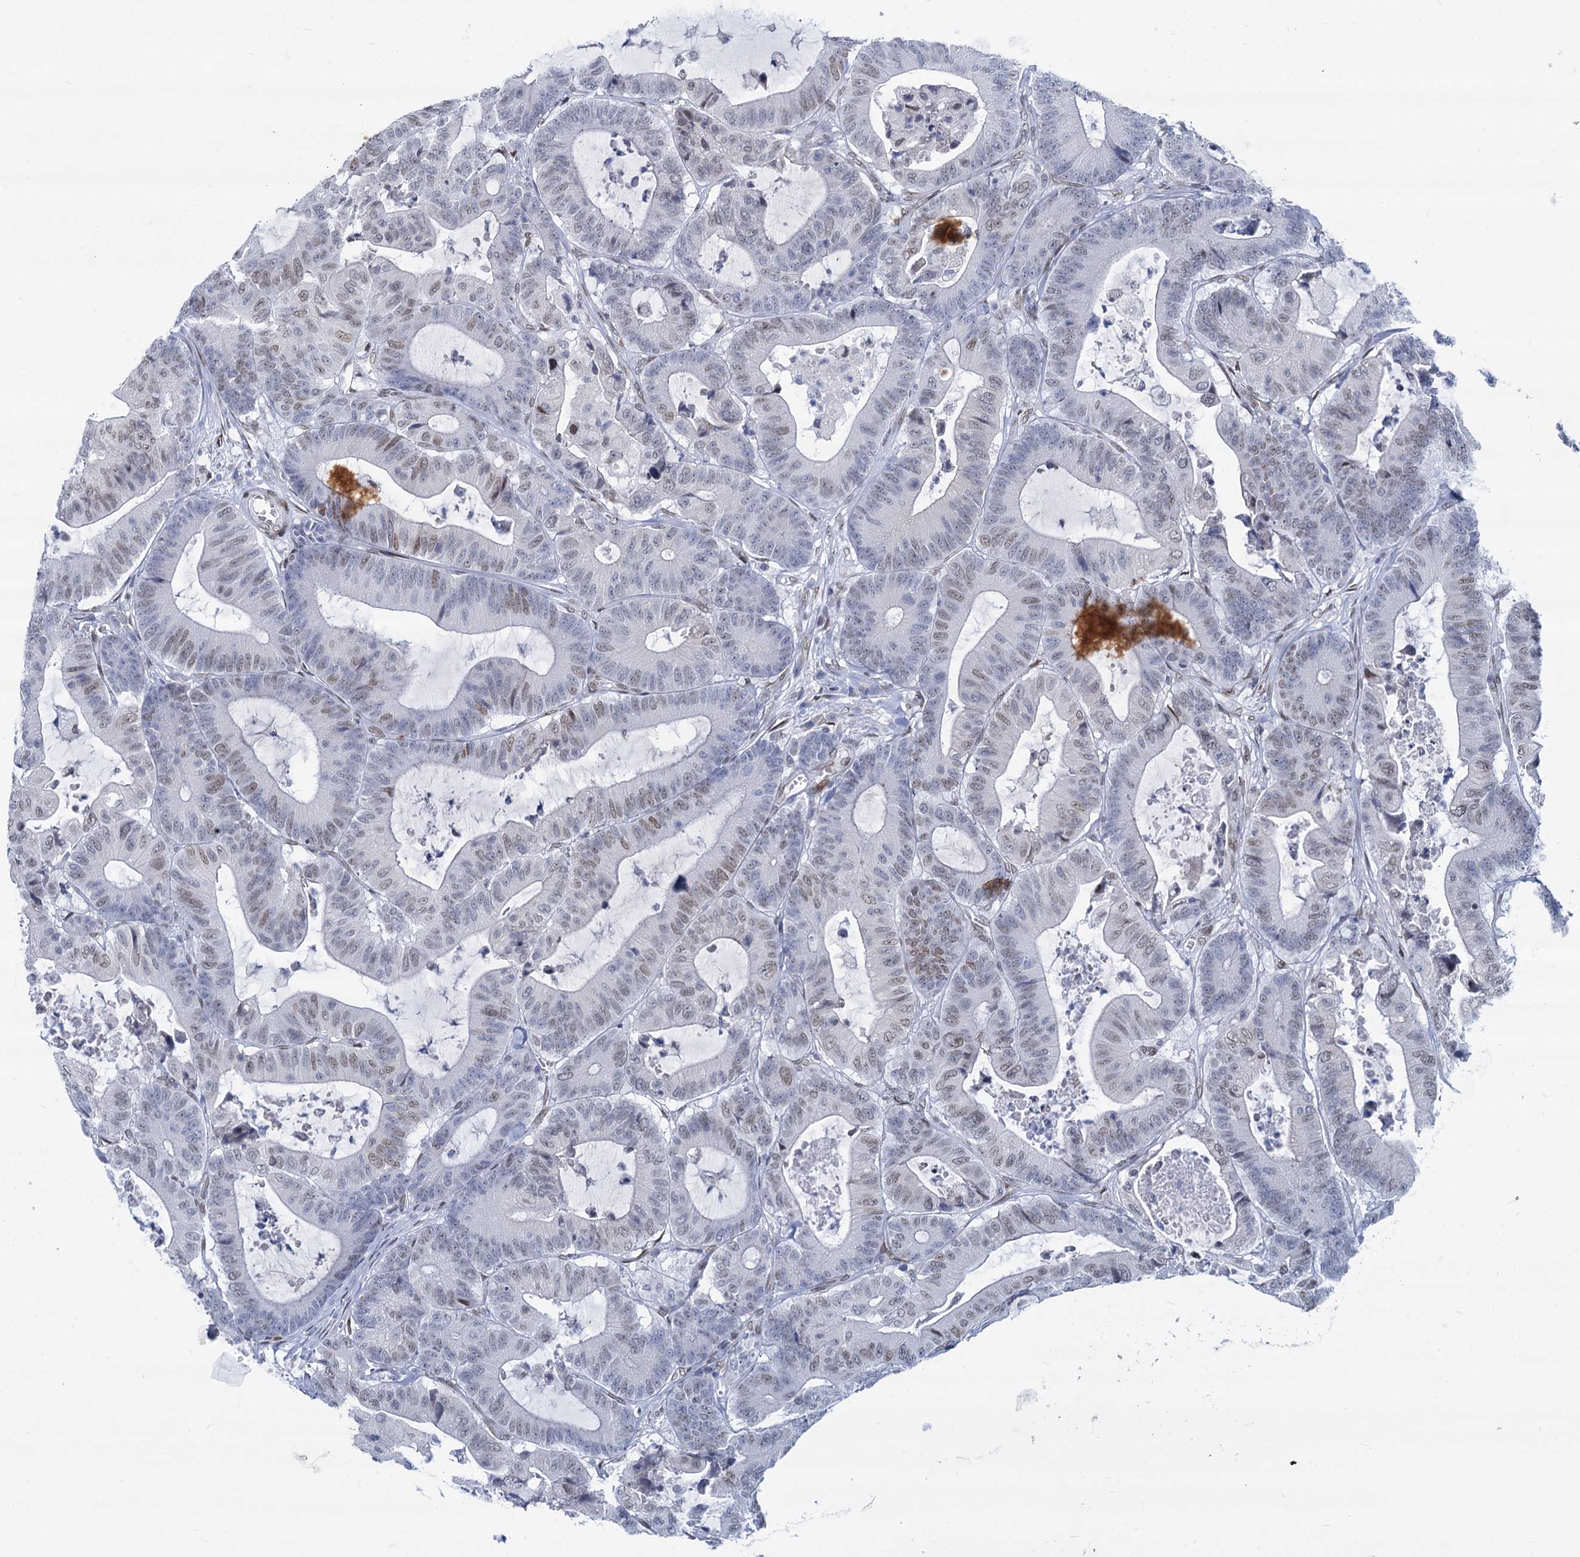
{"staining": {"intensity": "weak", "quantity": "25%-75%", "location": "nuclear"}, "tissue": "colorectal cancer", "cell_type": "Tumor cells", "image_type": "cancer", "snomed": [{"axis": "morphology", "description": "Adenocarcinoma, NOS"}, {"axis": "topography", "description": "Colon"}], "caption": "Colorectal adenocarcinoma tissue demonstrates weak nuclear staining in about 25%-75% of tumor cells, visualized by immunohistochemistry.", "gene": "PRSS35", "patient": {"sex": "female", "age": 84}}